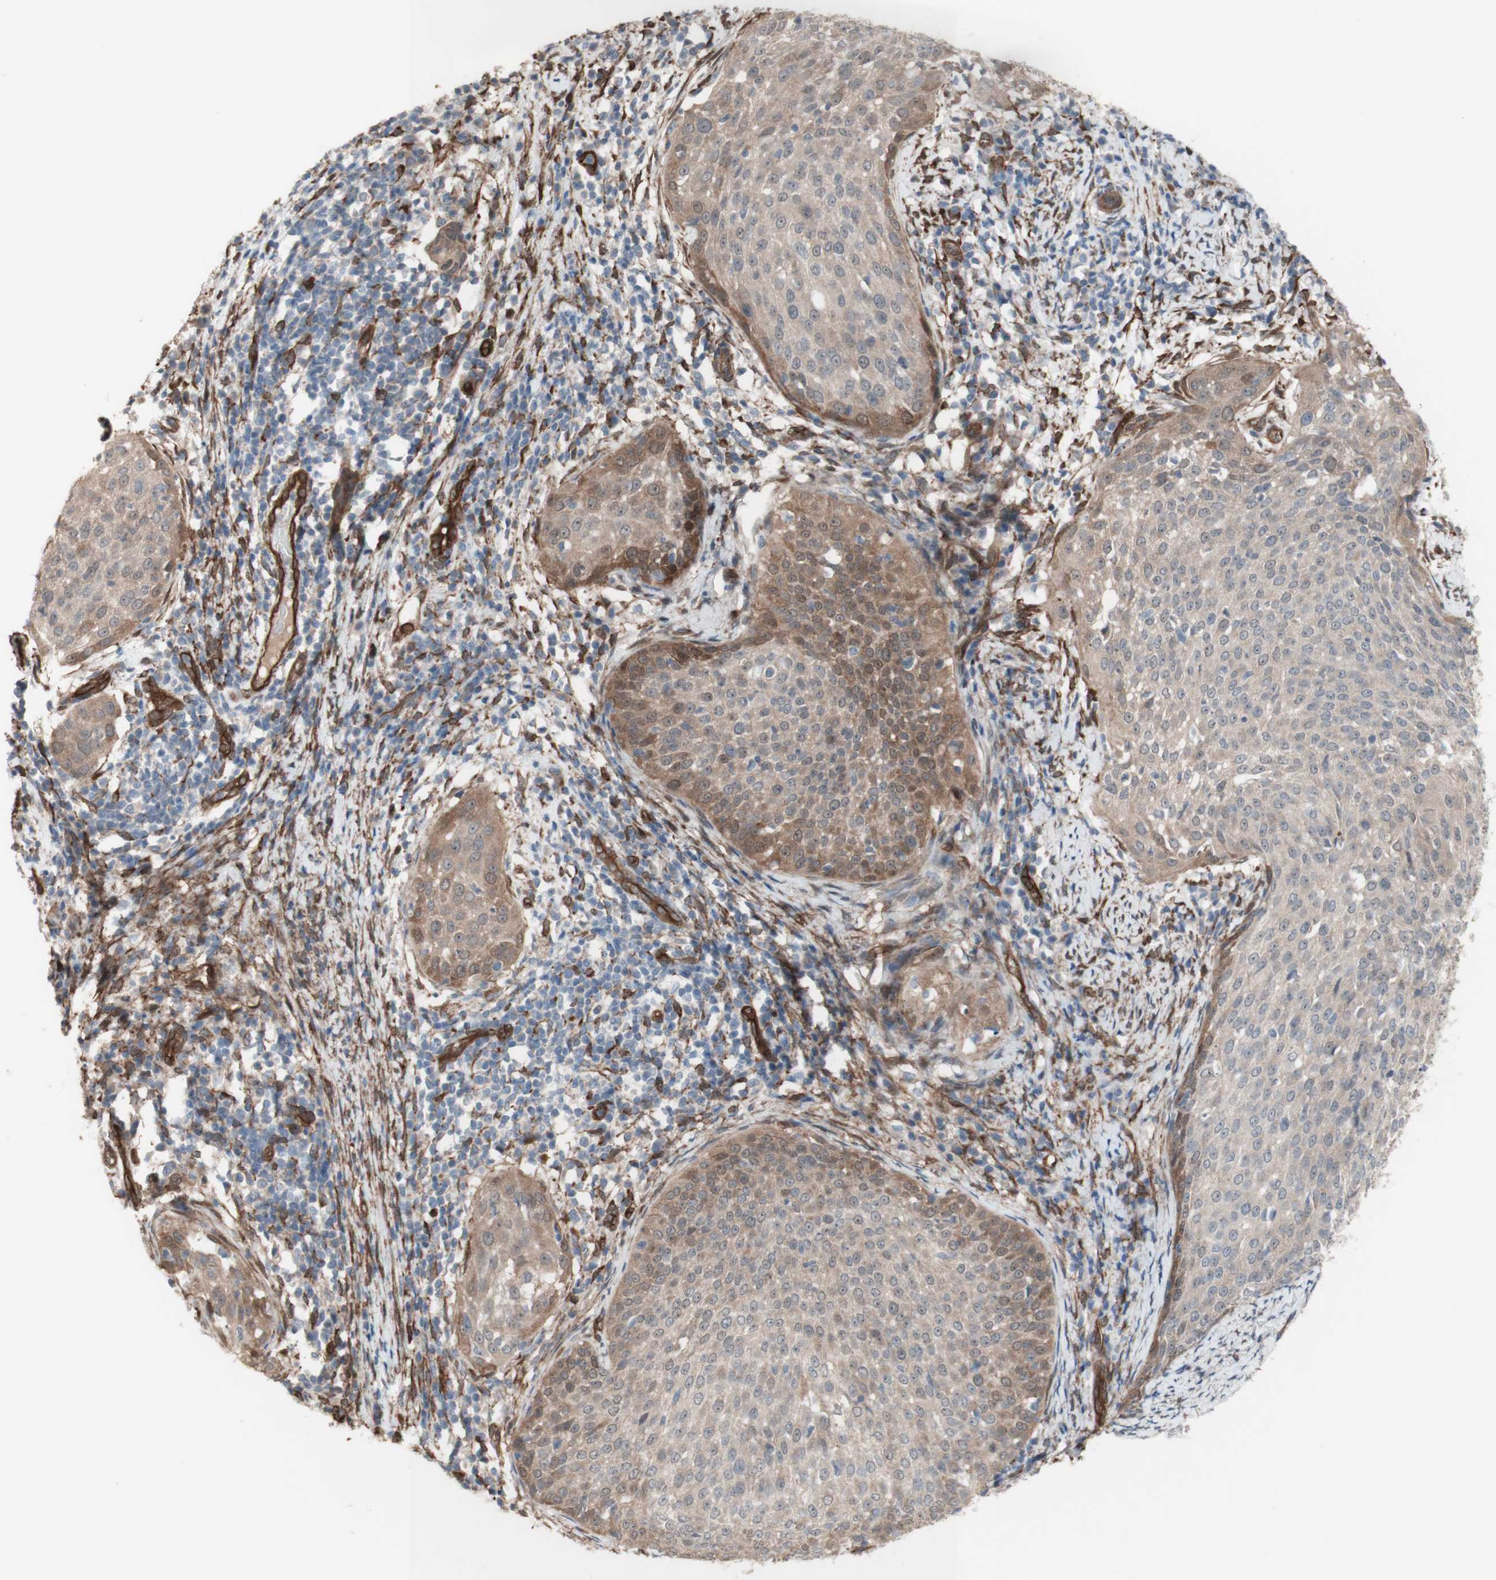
{"staining": {"intensity": "weak", "quantity": ">75%", "location": "cytoplasmic/membranous"}, "tissue": "cervical cancer", "cell_type": "Tumor cells", "image_type": "cancer", "snomed": [{"axis": "morphology", "description": "Squamous cell carcinoma, NOS"}, {"axis": "topography", "description": "Cervix"}], "caption": "Immunohistochemistry (IHC) histopathology image of neoplastic tissue: cervical squamous cell carcinoma stained using immunohistochemistry exhibits low levels of weak protein expression localized specifically in the cytoplasmic/membranous of tumor cells, appearing as a cytoplasmic/membranous brown color.", "gene": "CNN3", "patient": {"sex": "female", "age": 51}}